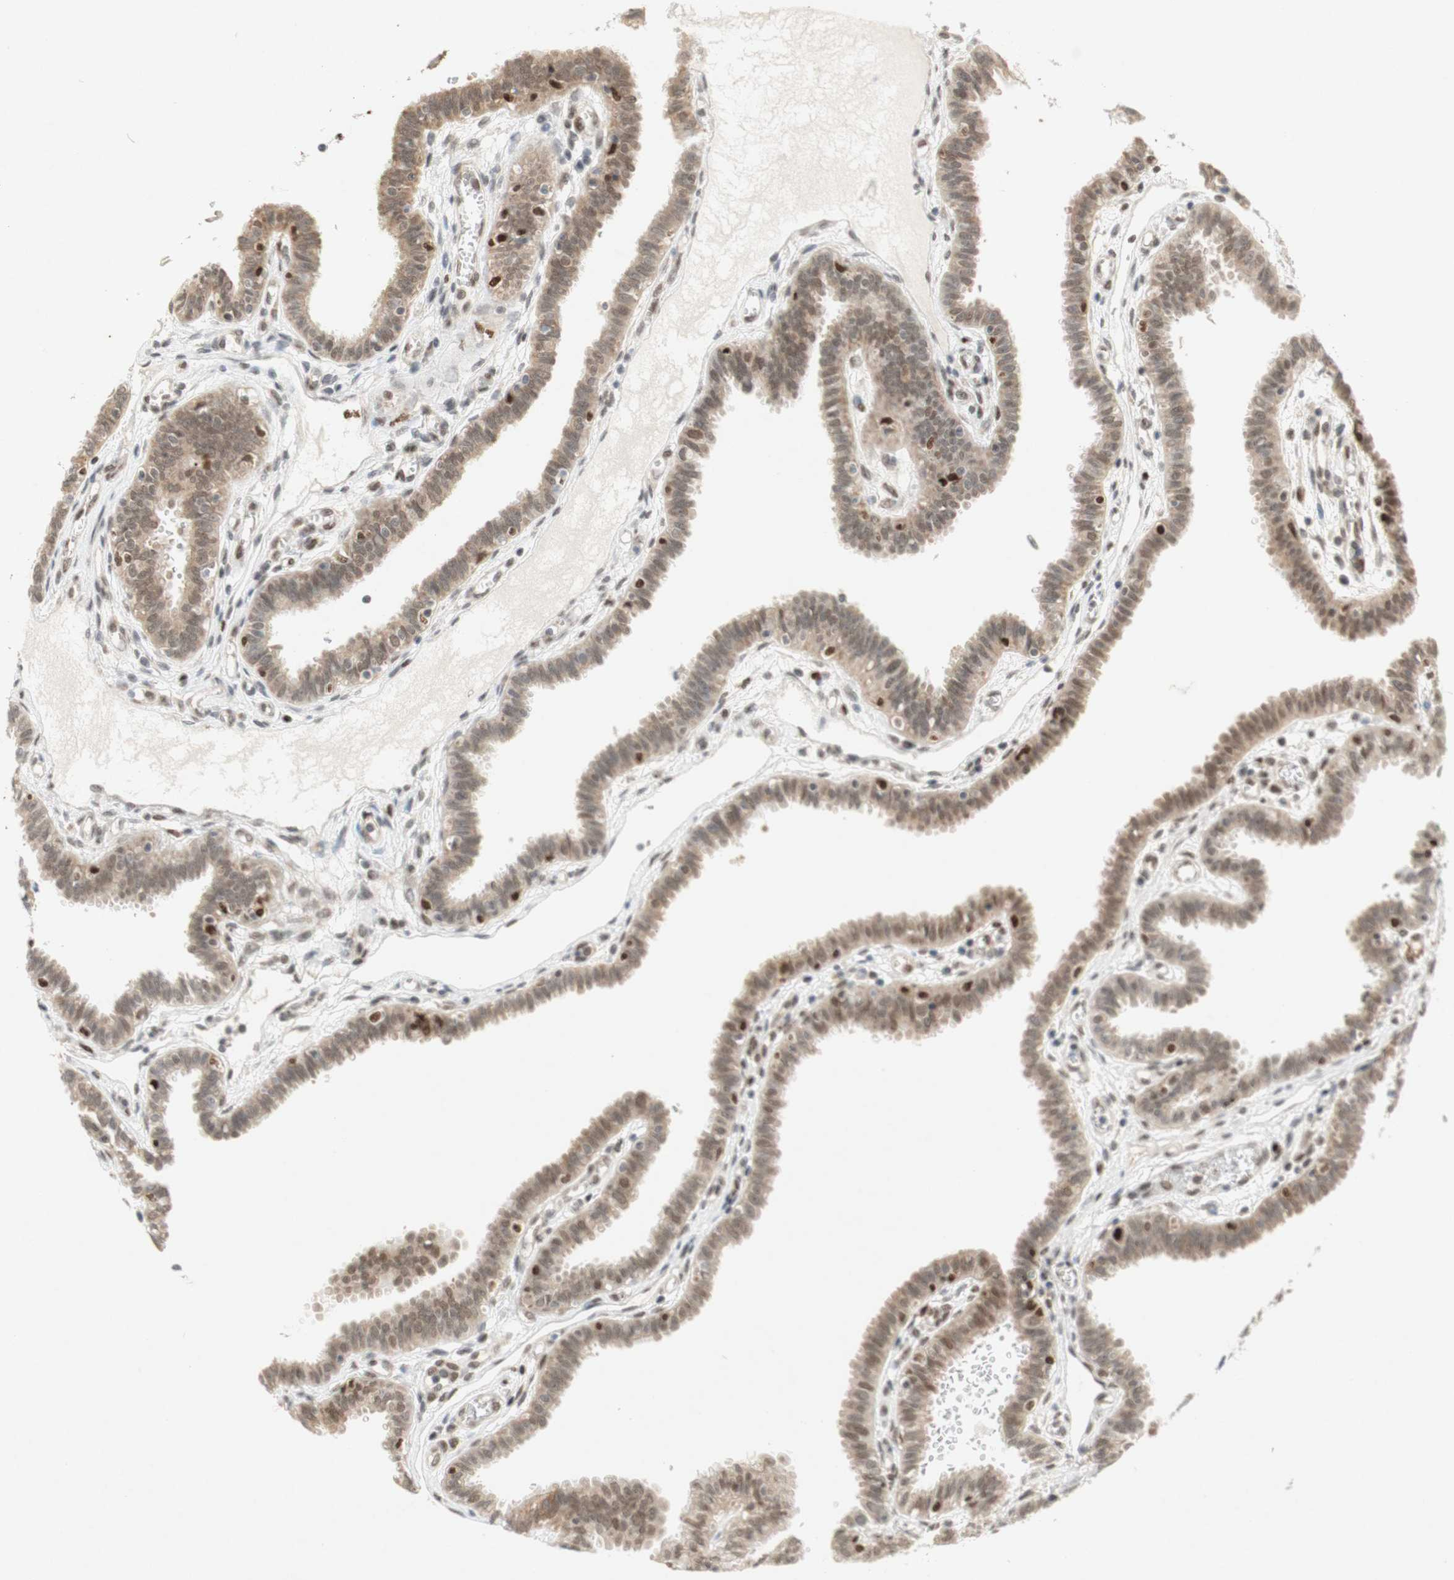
{"staining": {"intensity": "weak", "quantity": ">75%", "location": "cytoplasmic/membranous,nuclear"}, "tissue": "fallopian tube", "cell_type": "Glandular cells", "image_type": "normal", "snomed": [{"axis": "morphology", "description": "Normal tissue, NOS"}, {"axis": "topography", "description": "Fallopian tube"}], "caption": "Immunohistochemical staining of unremarkable human fallopian tube displays >75% levels of weak cytoplasmic/membranous,nuclear protein expression in approximately >75% of glandular cells.", "gene": "DNMT3A", "patient": {"sex": "female", "age": 32}}